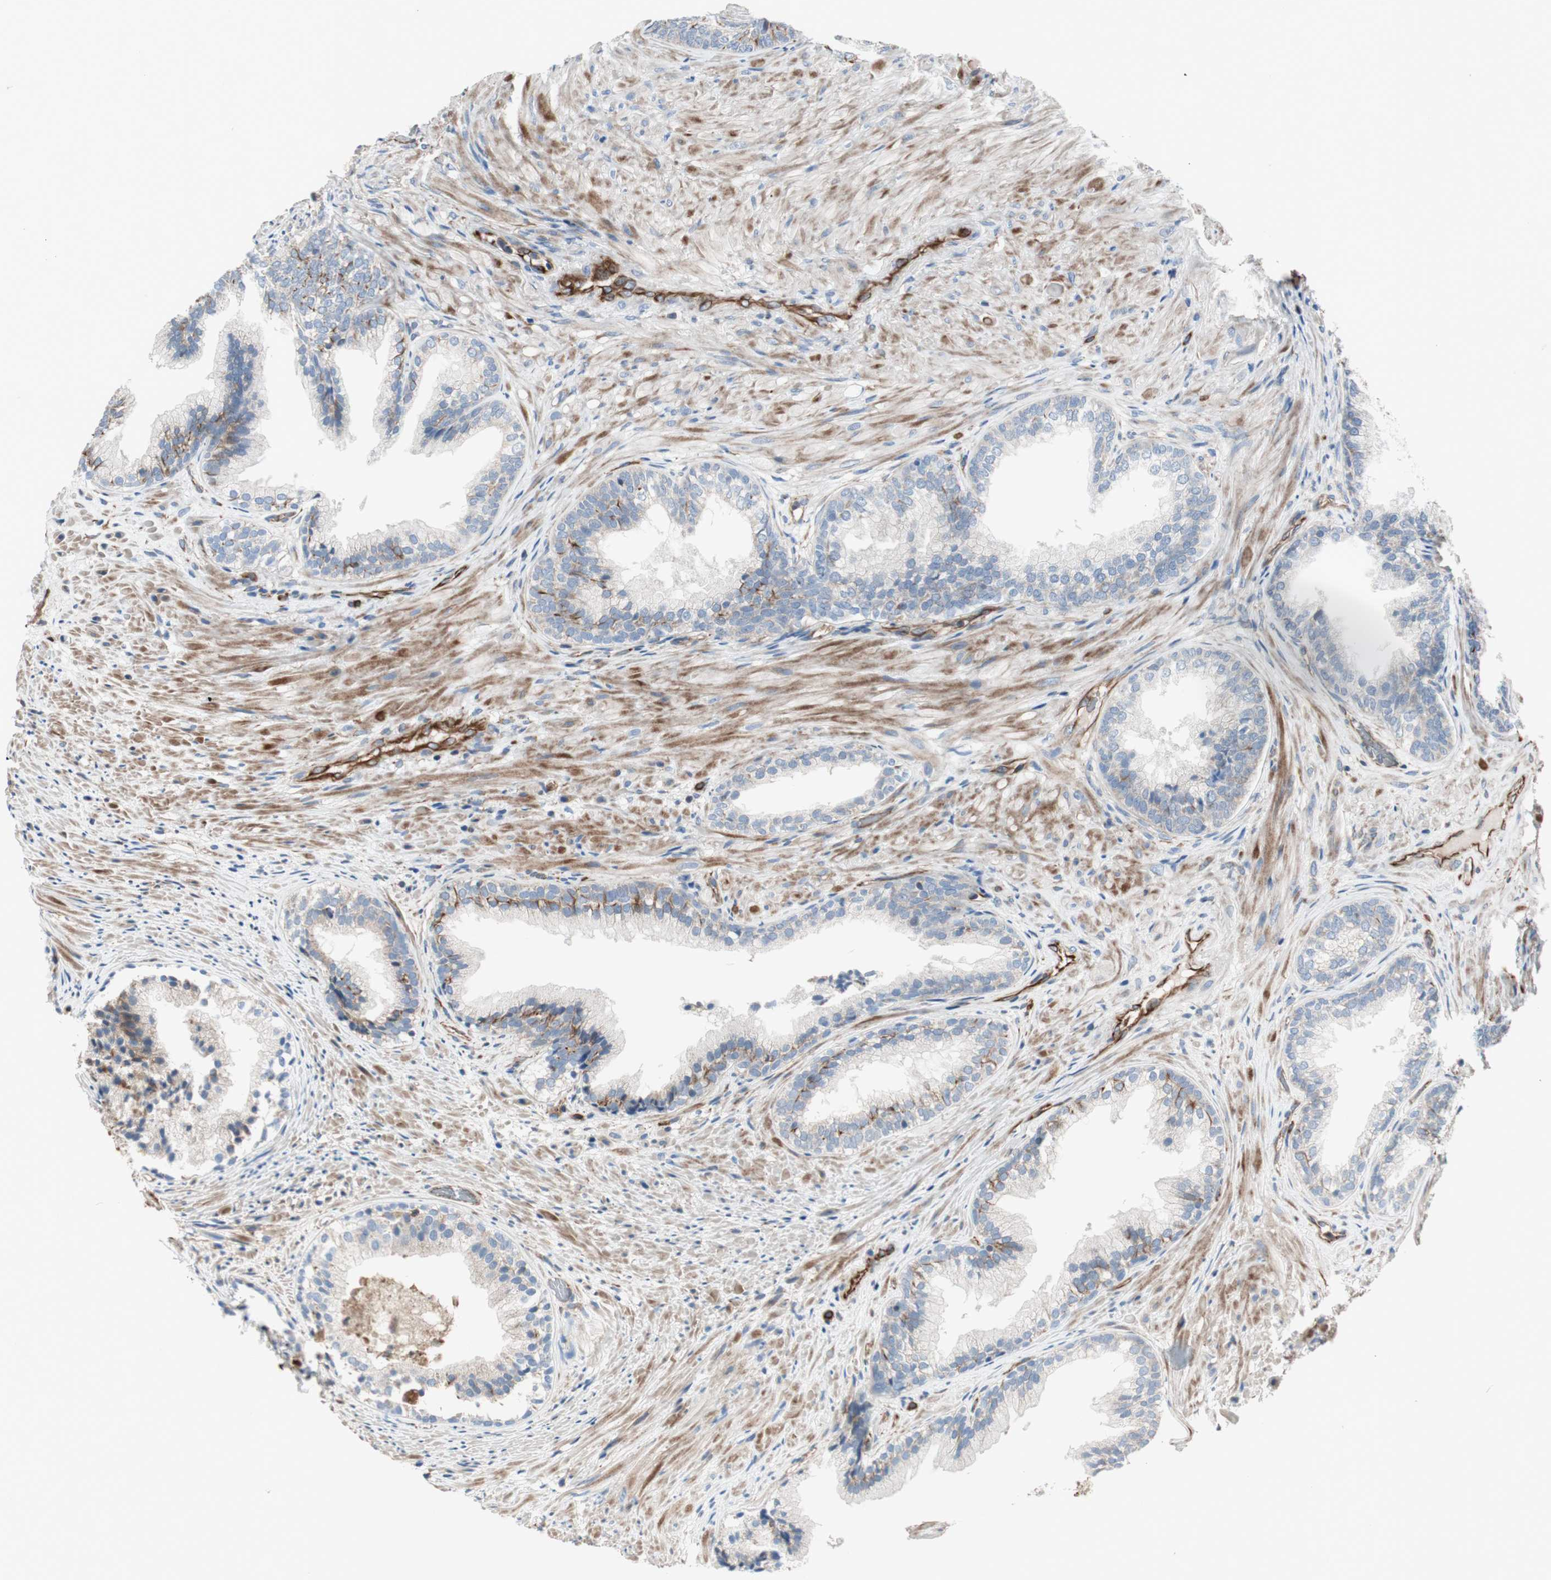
{"staining": {"intensity": "moderate", "quantity": "<25%", "location": "cytoplasmic/membranous"}, "tissue": "prostate", "cell_type": "Glandular cells", "image_type": "normal", "snomed": [{"axis": "morphology", "description": "Normal tissue, NOS"}, {"axis": "topography", "description": "Prostate"}], "caption": "Protein analysis of normal prostate shows moderate cytoplasmic/membranous staining in approximately <25% of glandular cells.", "gene": "SRCIN1", "patient": {"sex": "male", "age": 76}}